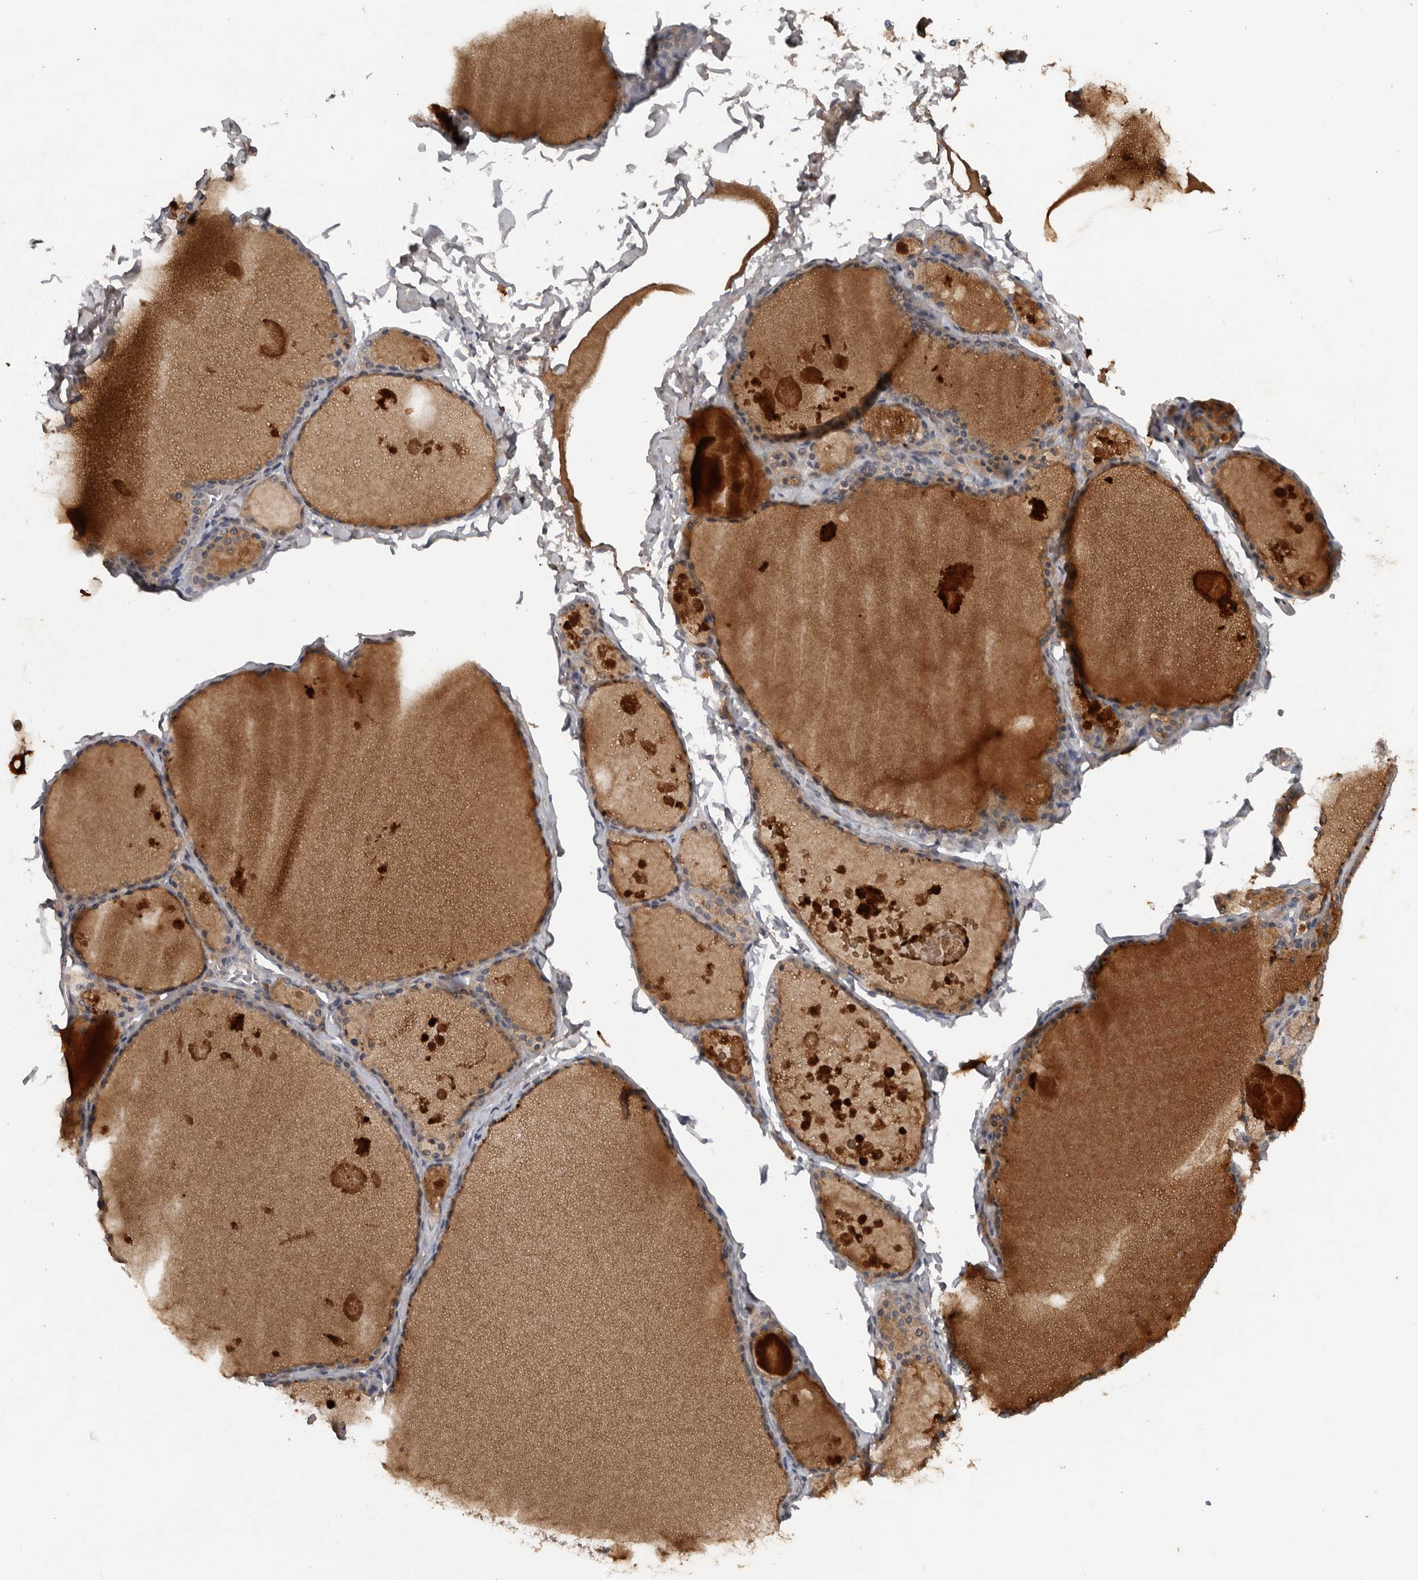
{"staining": {"intensity": "weak", "quantity": ">75%", "location": "cytoplasmic/membranous"}, "tissue": "thyroid gland", "cell_type": "Glandular cells", "image_type": "normal", "snomed": [{"axis": "morphology", "description": "Normal tissue, NOS"}, {"axis": "topography", "description": "Thyroid gland"}], "caption": "The image demonstrates immunohistochemical staining of normal thyroid gland. There is weak cytoplasmic/membranous expression is present in about >75% of glandular cells.", "gene": "DNAJB4", "patient": {"sex": "male", "age": 56}}